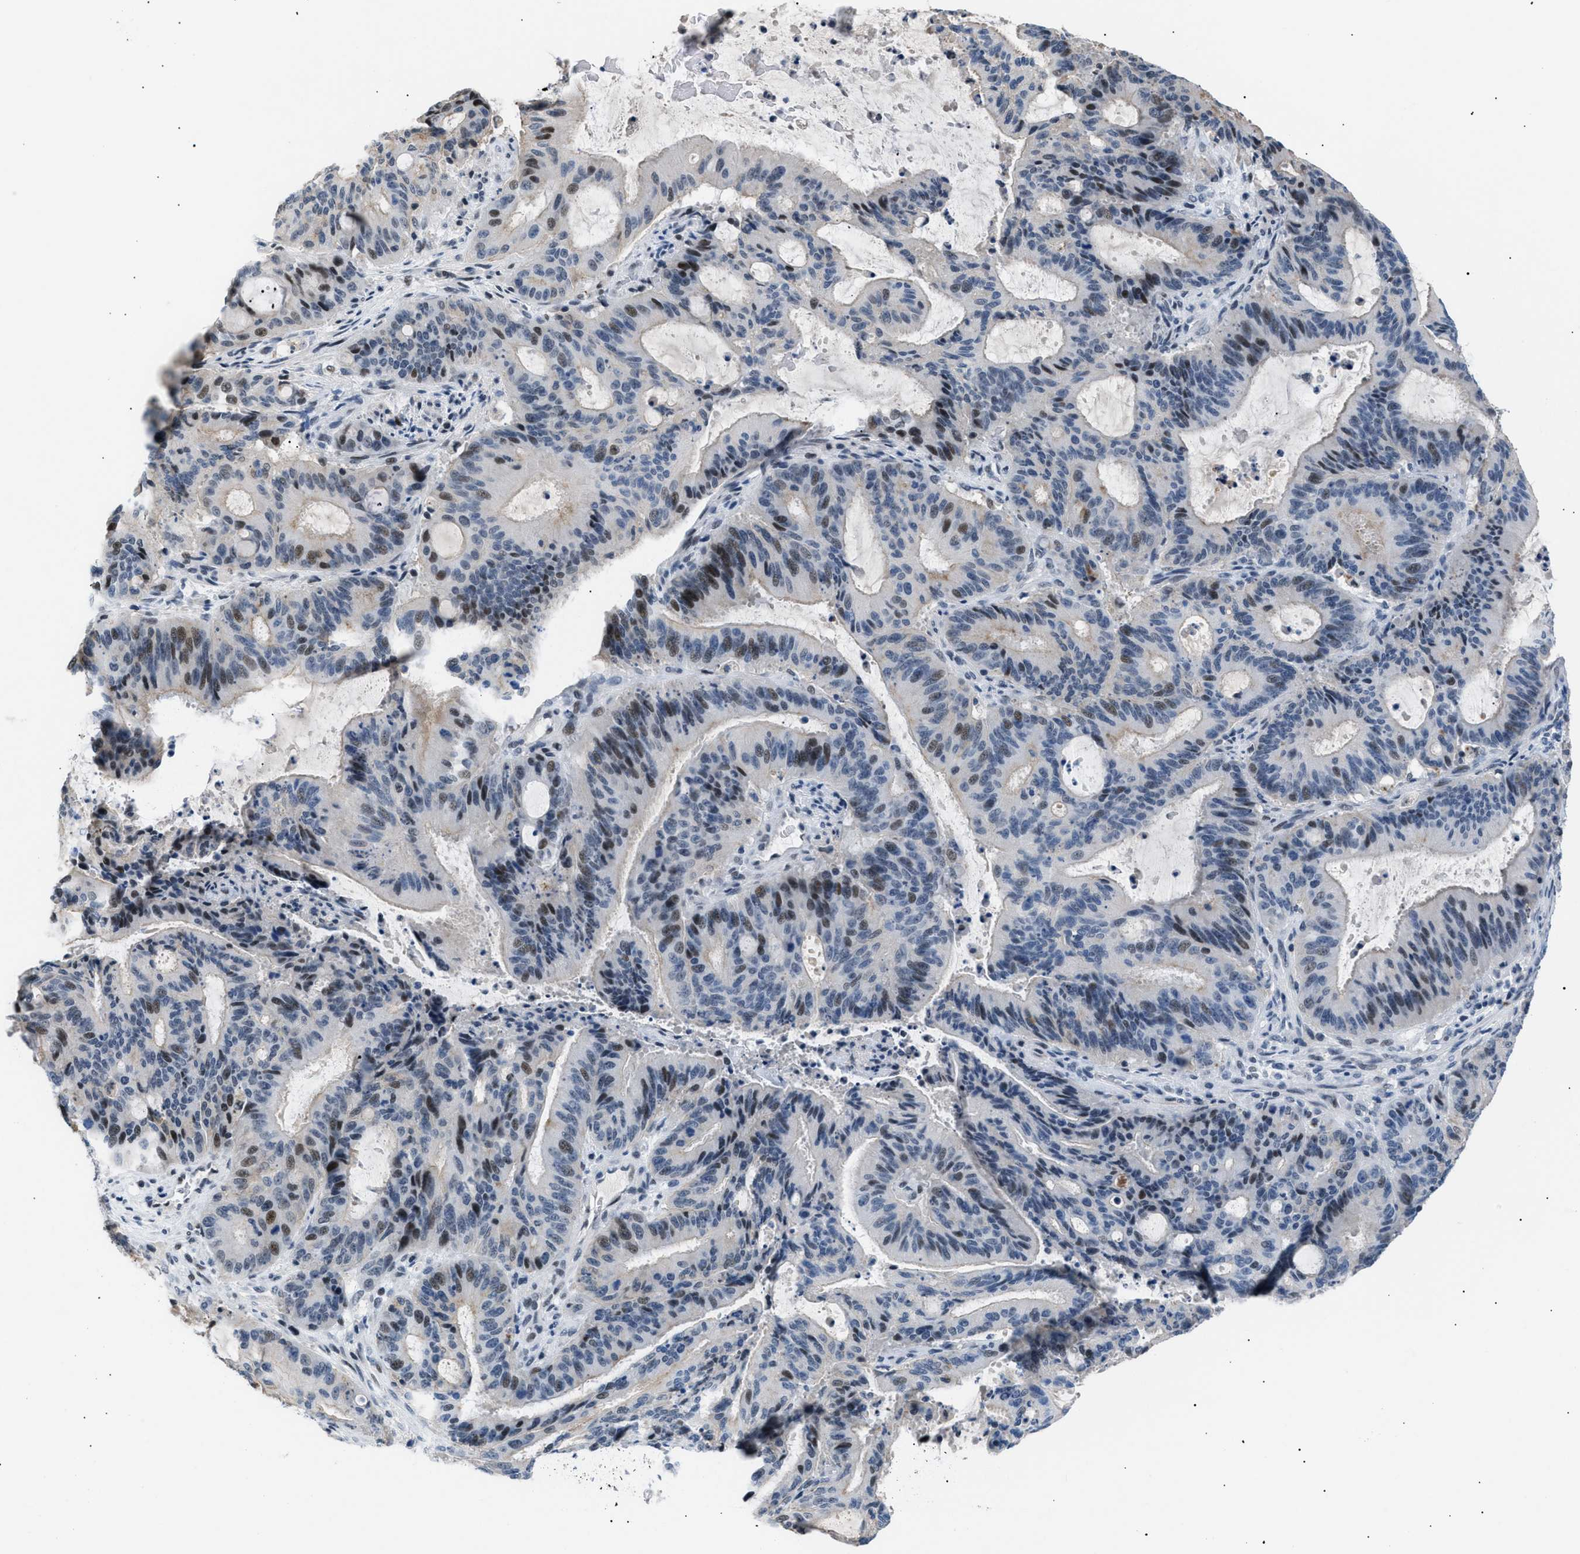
{"staining": {"intensity": "moderate", "quantity": "25%-75%", "location": "nuclear"}, "tissue": "liver cancer", "cell_type": "Tumor cells", "image_type": "cancer", "snomed": [{"axis": "morphology", "description": "Normal tissue, NOS"}, {"axis": "morphology", "description": "Cholangiocarcinoma"}, {"axis": "topography", "description": "Liver"}, {"axis": "topography", "description": "Peripheral nerve tissue"}], "caption": "Immunohistochemistry (IHC) micrograph of human liver cancer (cholangiocarcinoma) stained for a protein (brown), which reveals medium levels of moderate nuclear staining in approximately 25%-75% of tumor cells.", "gene": "KCNC3", "patient": {"sex": "female", "age": 73}}